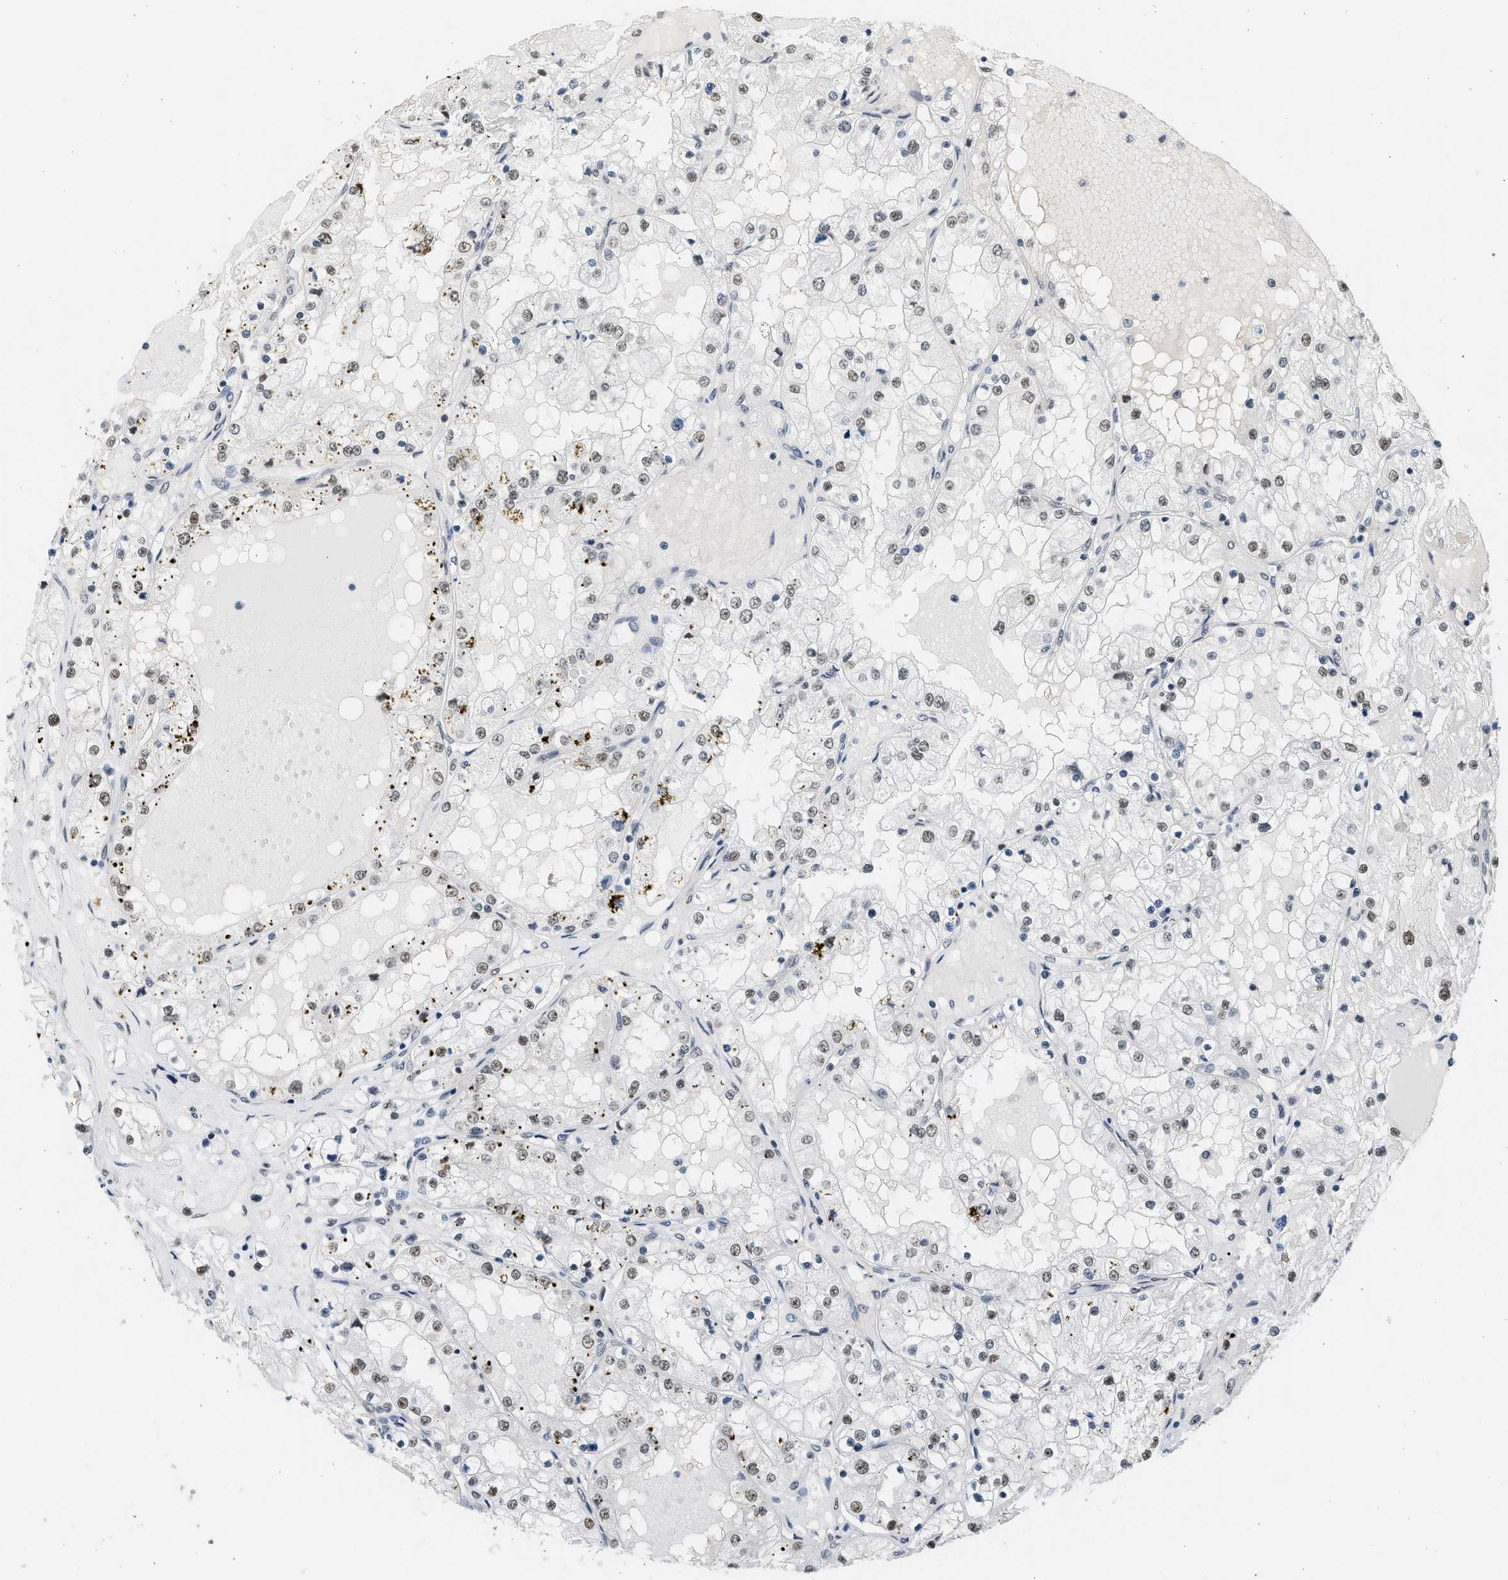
{"staining": {"intensity": "weak", "quantity": ">75%", "location": "nuclear"}, "tissue": "renal cancer", "cell_type": "Tumor cells", "image_type": "cancer", "snomed": [{"axis": "morphology", "description": "Adenocarcinoma, NOS"}, {"axis": "topography", "description": "Kidney"}], "caption": "Brown immunohistochemical staining in human adenocarcinoma (renal) reveals weak nuclear expression in approximately >75% of tumor cells.", "gene": "HIPK1", "patient": {"sex": "male", "age": 68}}